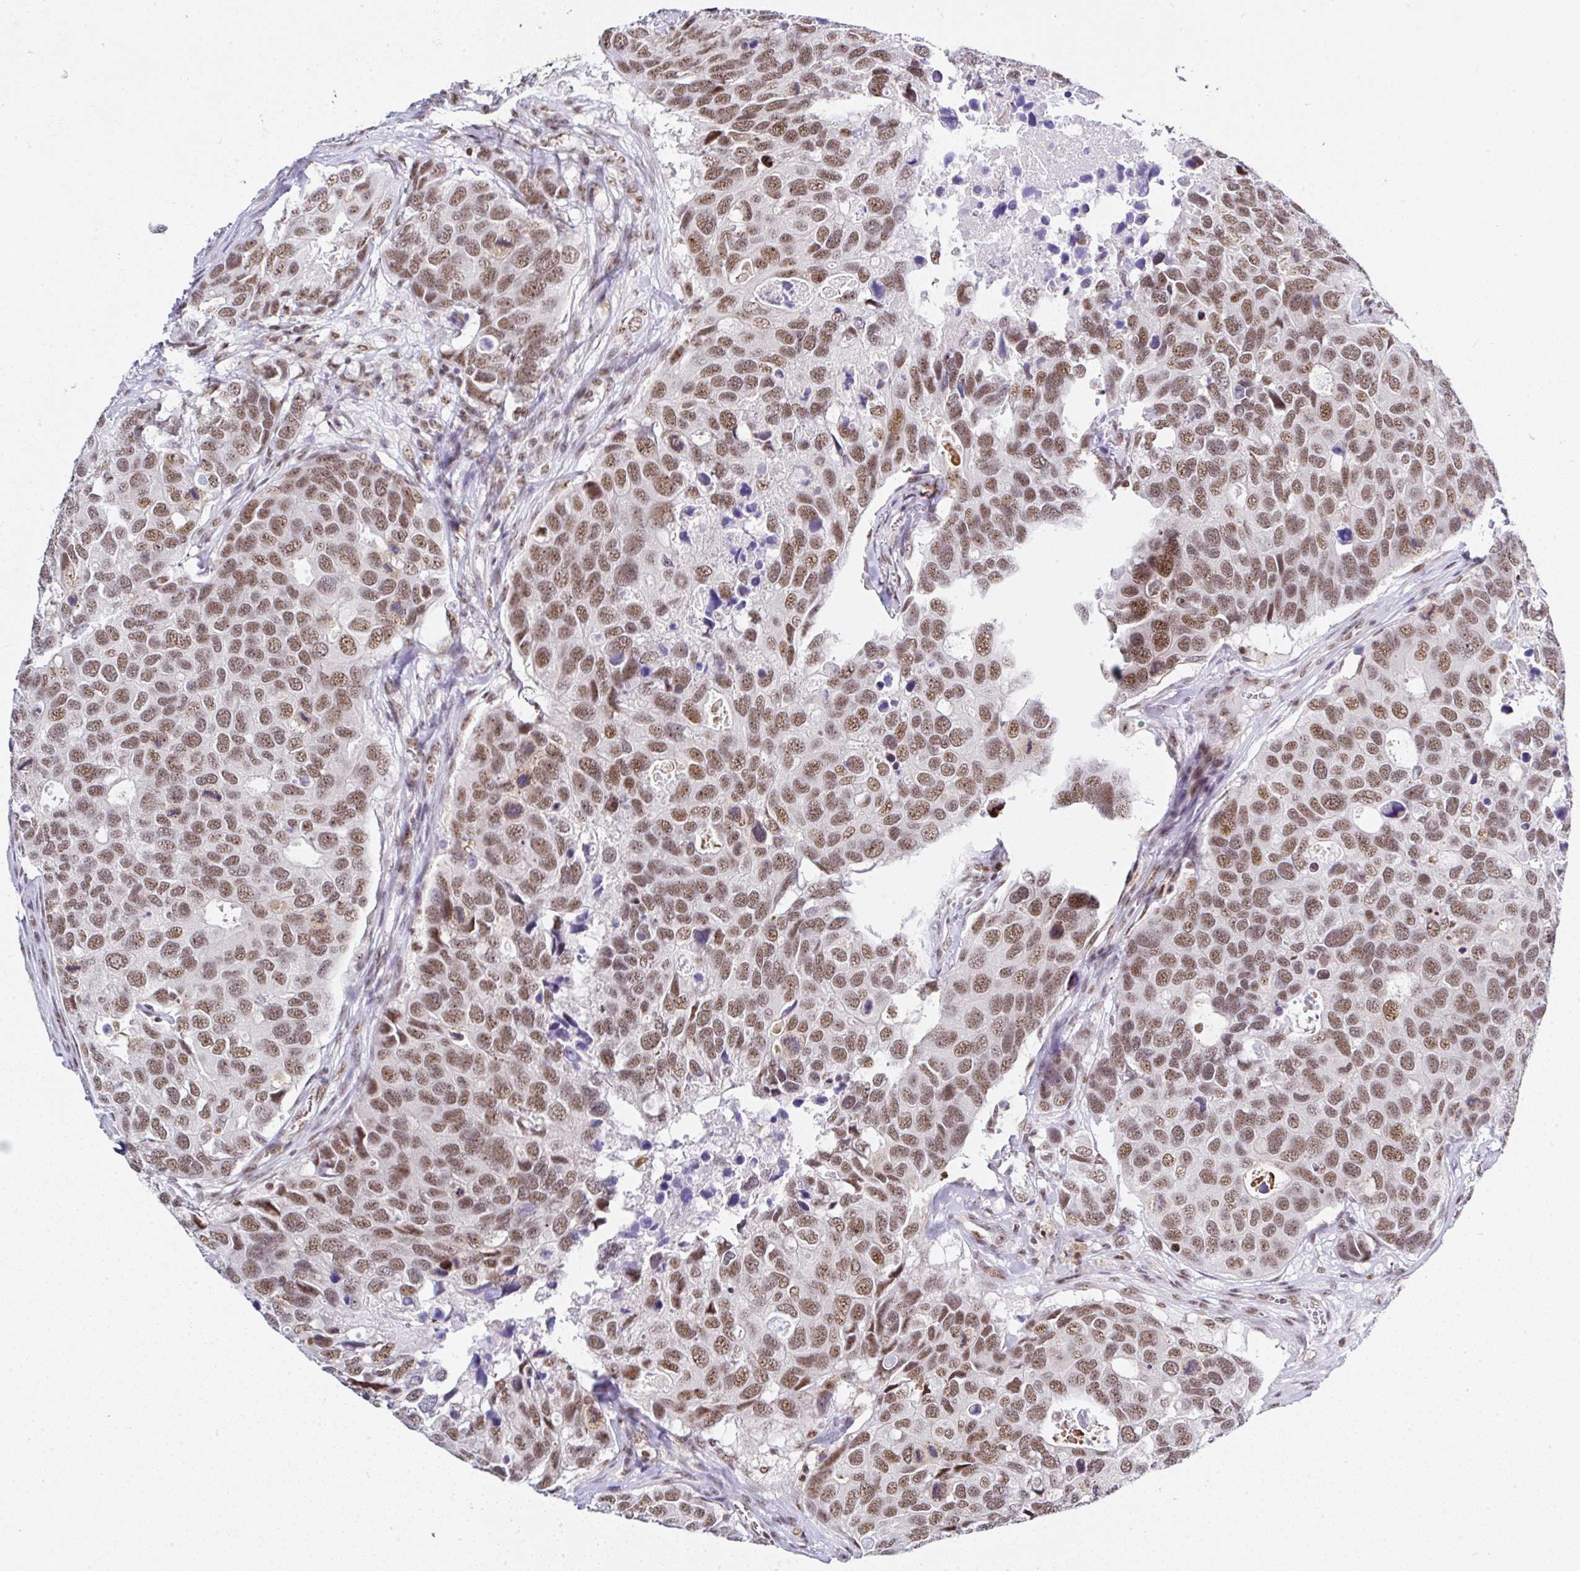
{"staining": {"intensity": "moderate", "quantity": ">75%", "location": "nuclear"}, "tissue": "breast cancer", "cell_type": "Tumor cells", "image_type": "cancer", "snomed": [{"axis": "morphology", "description": "Duct carcinoma"}, {"axis": "topography", "description": "Breast"}], "caption": "Protein expression analysis of breast cancer shows moderate nuclear positivity in about >75% of tumor cells. The protein of interest is stained brown, and the nuclei are stained in blue (DAB (3,3'-diaminobenzidine) IHC with brightfield microscopy, high magnification).", "gene": "PTPN2", "patient": {"sex": "female", "age": 83}}